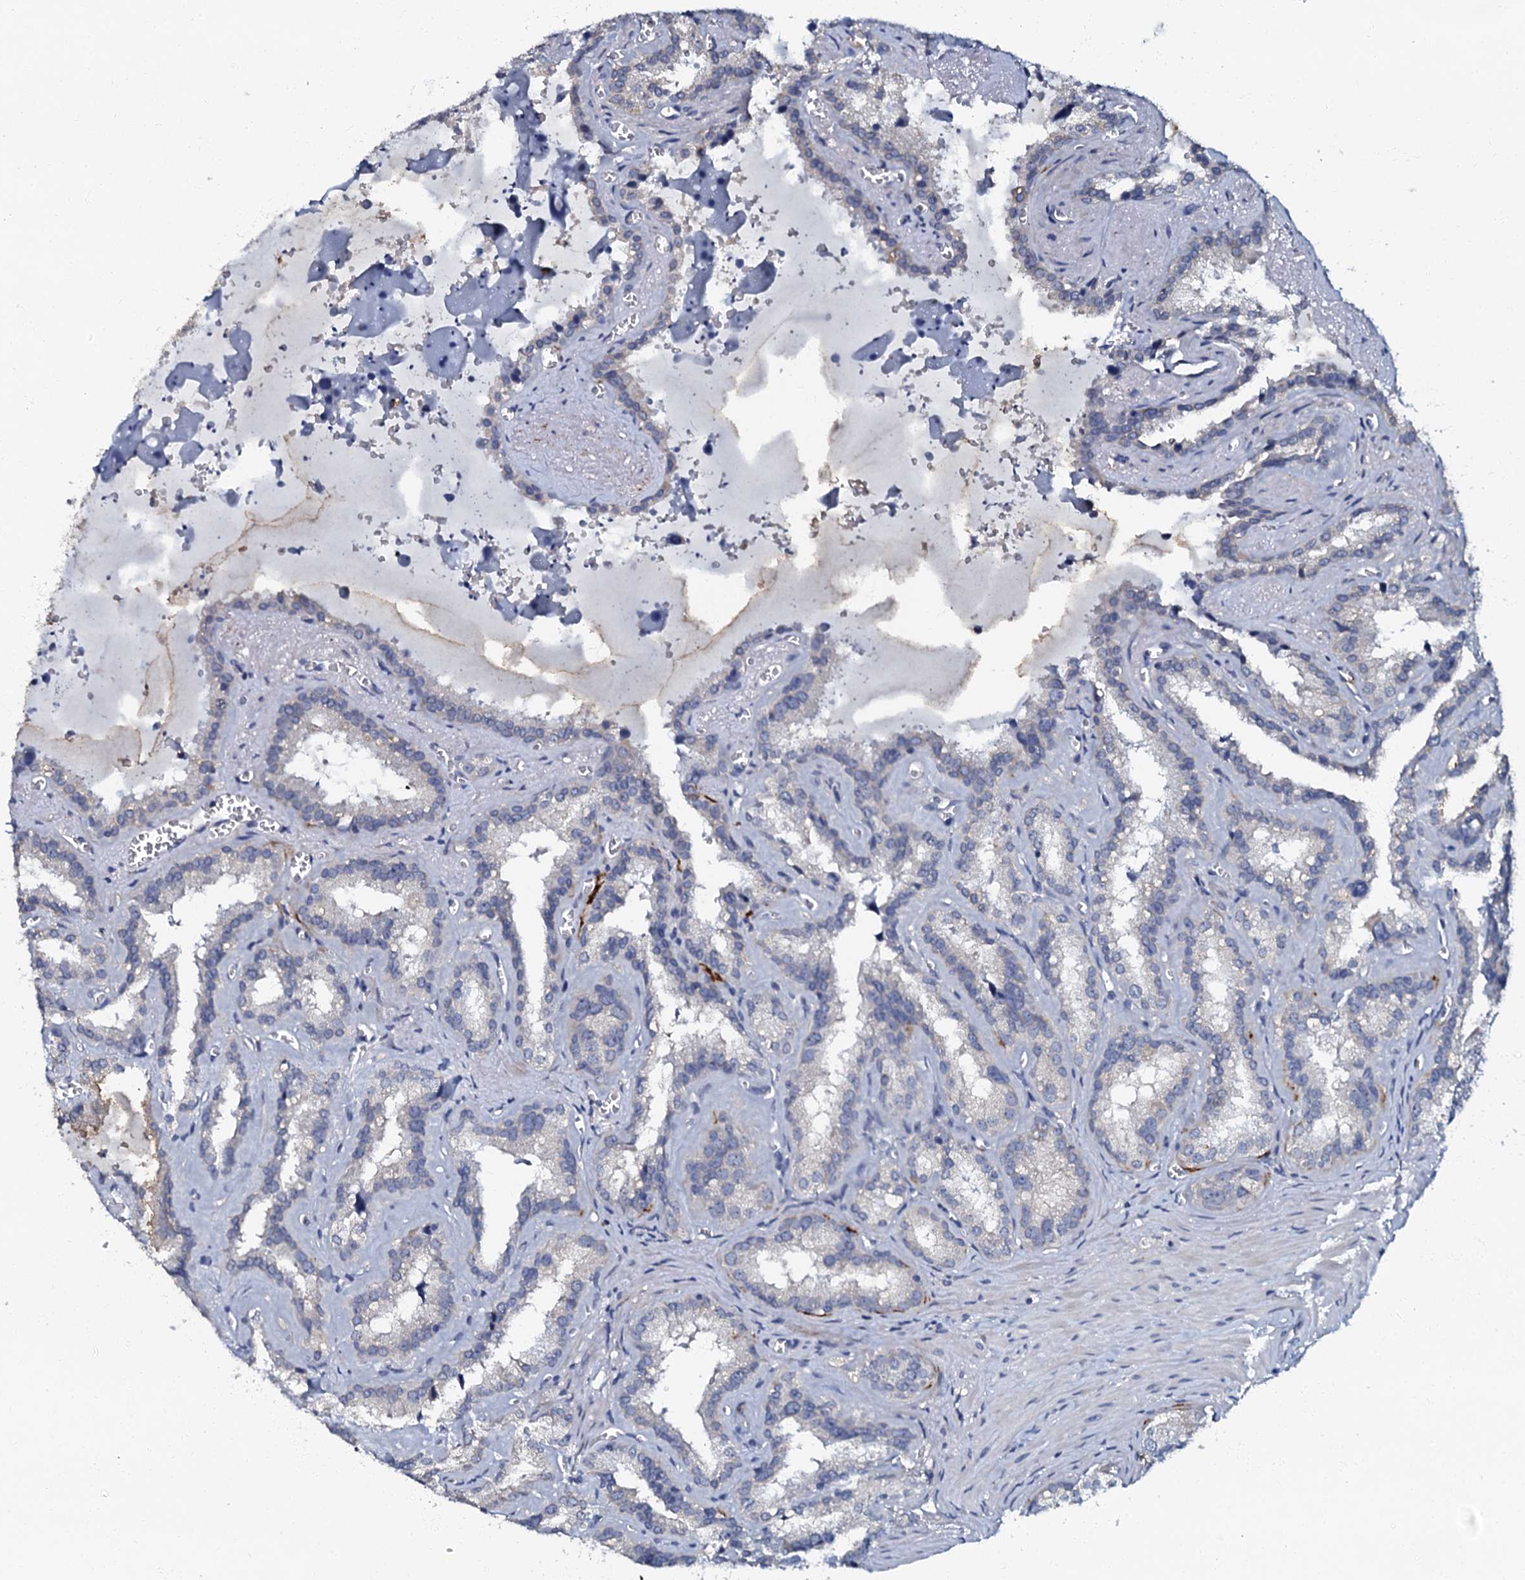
{"staining": {"intensity": "negative", "quantity": "none", "location": "none"}, "tissue": "seminal vesicle", "cell_type": "Glandular cells", "image_type": "normal", "snomed": [{"axis": "morphology", "description": "Normal tissue, NOS"}, {"axis": "topography", "description": "Prostate"}, {"axis": "topography", "description": "Seminal veicle"}], "caption": "This micrograph is of unremarkable seminal vesicle stained with immunohistochemistry (IHC) to label a protein in brown with the nuclei are counter-stained blue. There is no expression in glandular cells.", "gene": "OLAH", "patient": {"sex": "male", "age": 59}}